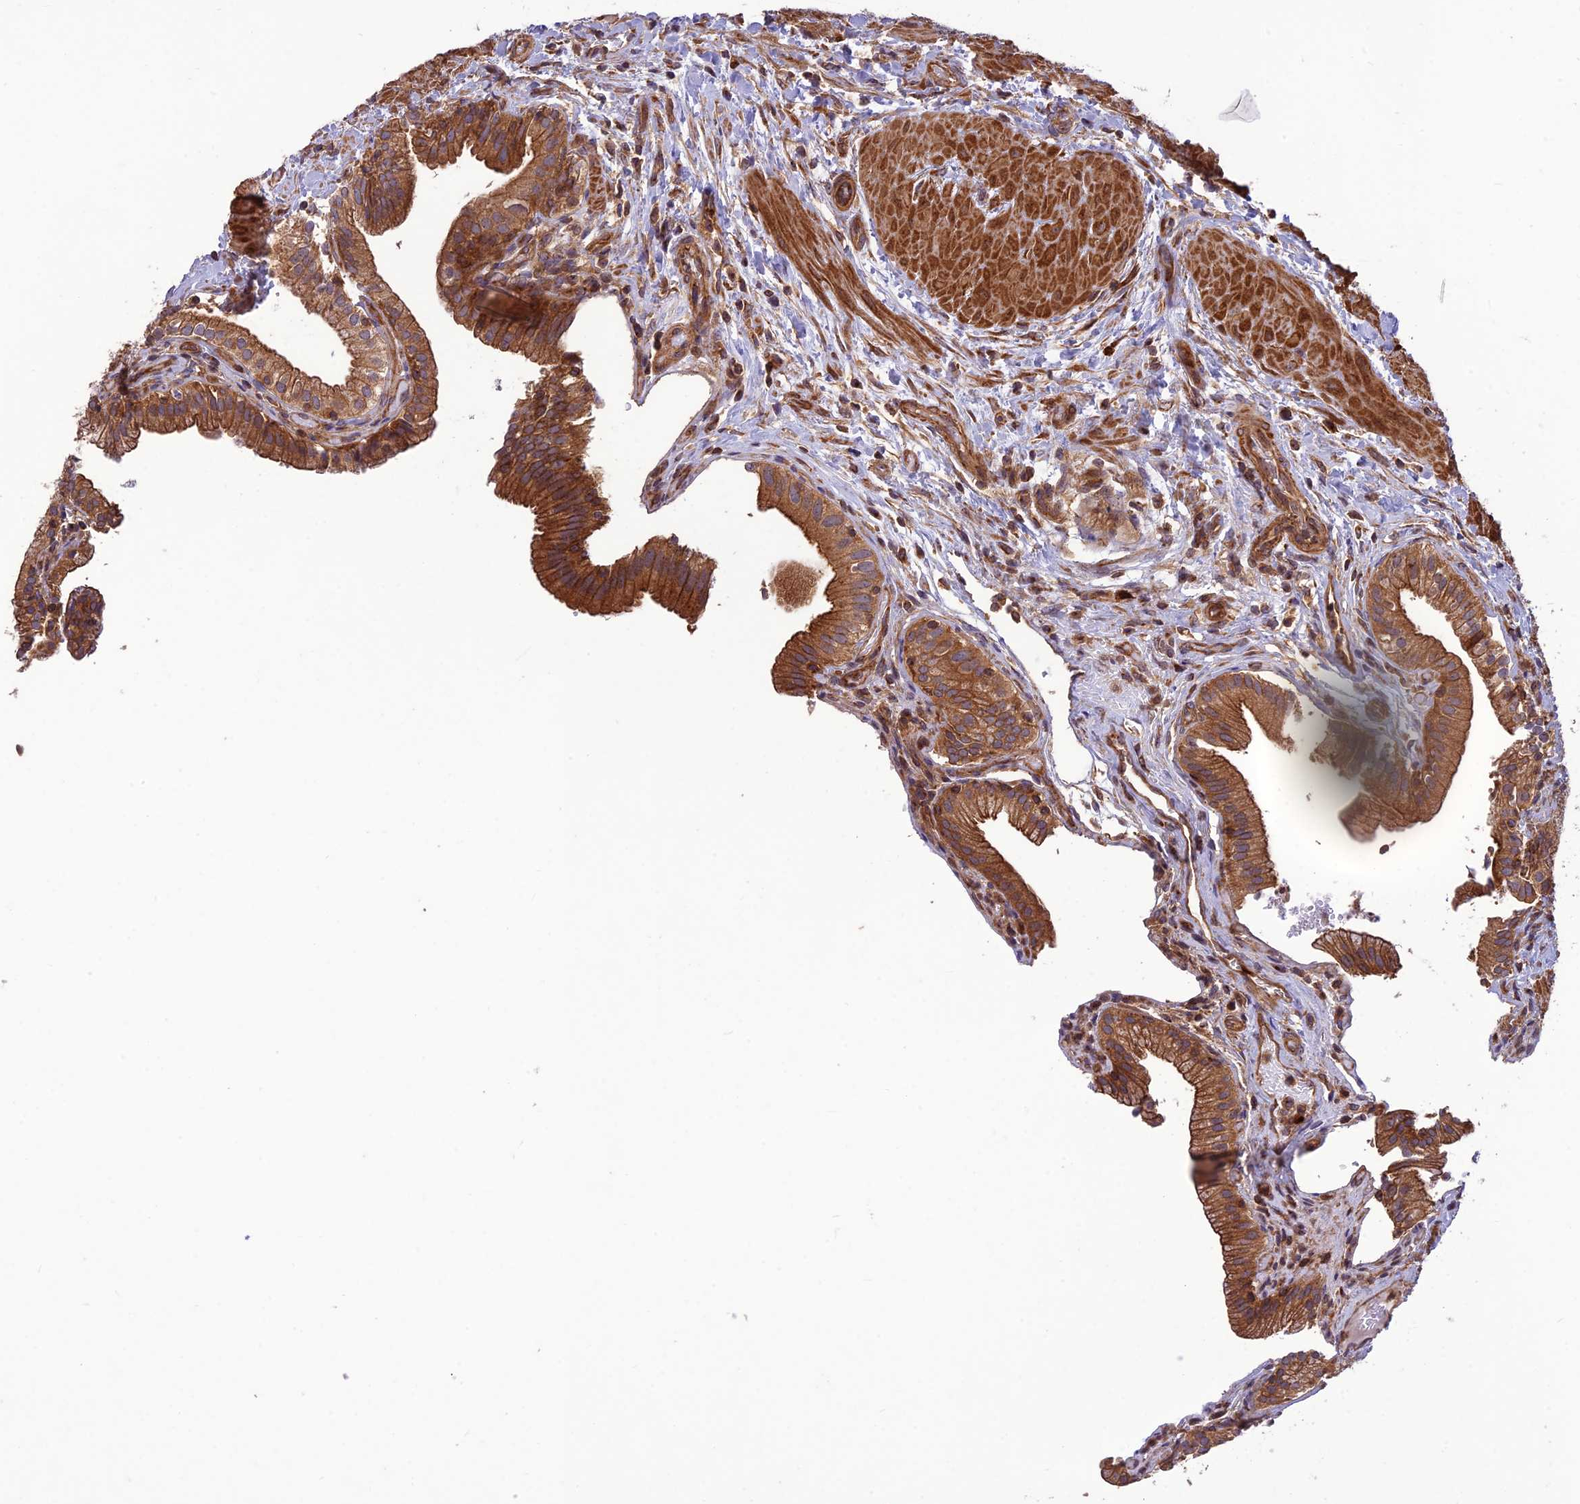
{"staining": {"intensity": "moderate", "quantity": ">75%", "location": "cytoplasmic/membranous"}, "tissue": "gallbladder", "cell_type": "Glandular cells", "image_type": "normal", "snomed": [{"axis": "morphology", "description": "Normal tissue, NOS"}, {"axis": "topography", "description": "Gallbladder"}], "caption": "IHC (DAB (3,3'-diaminobenzidine)) staining of unremarkable human gallbladder displays moderate cytoplasmic/membranous protein expression in approximately >75% of glandular cells.", "gene": "TMEM131L", "patient": {"sex": "male", "age": 24}}